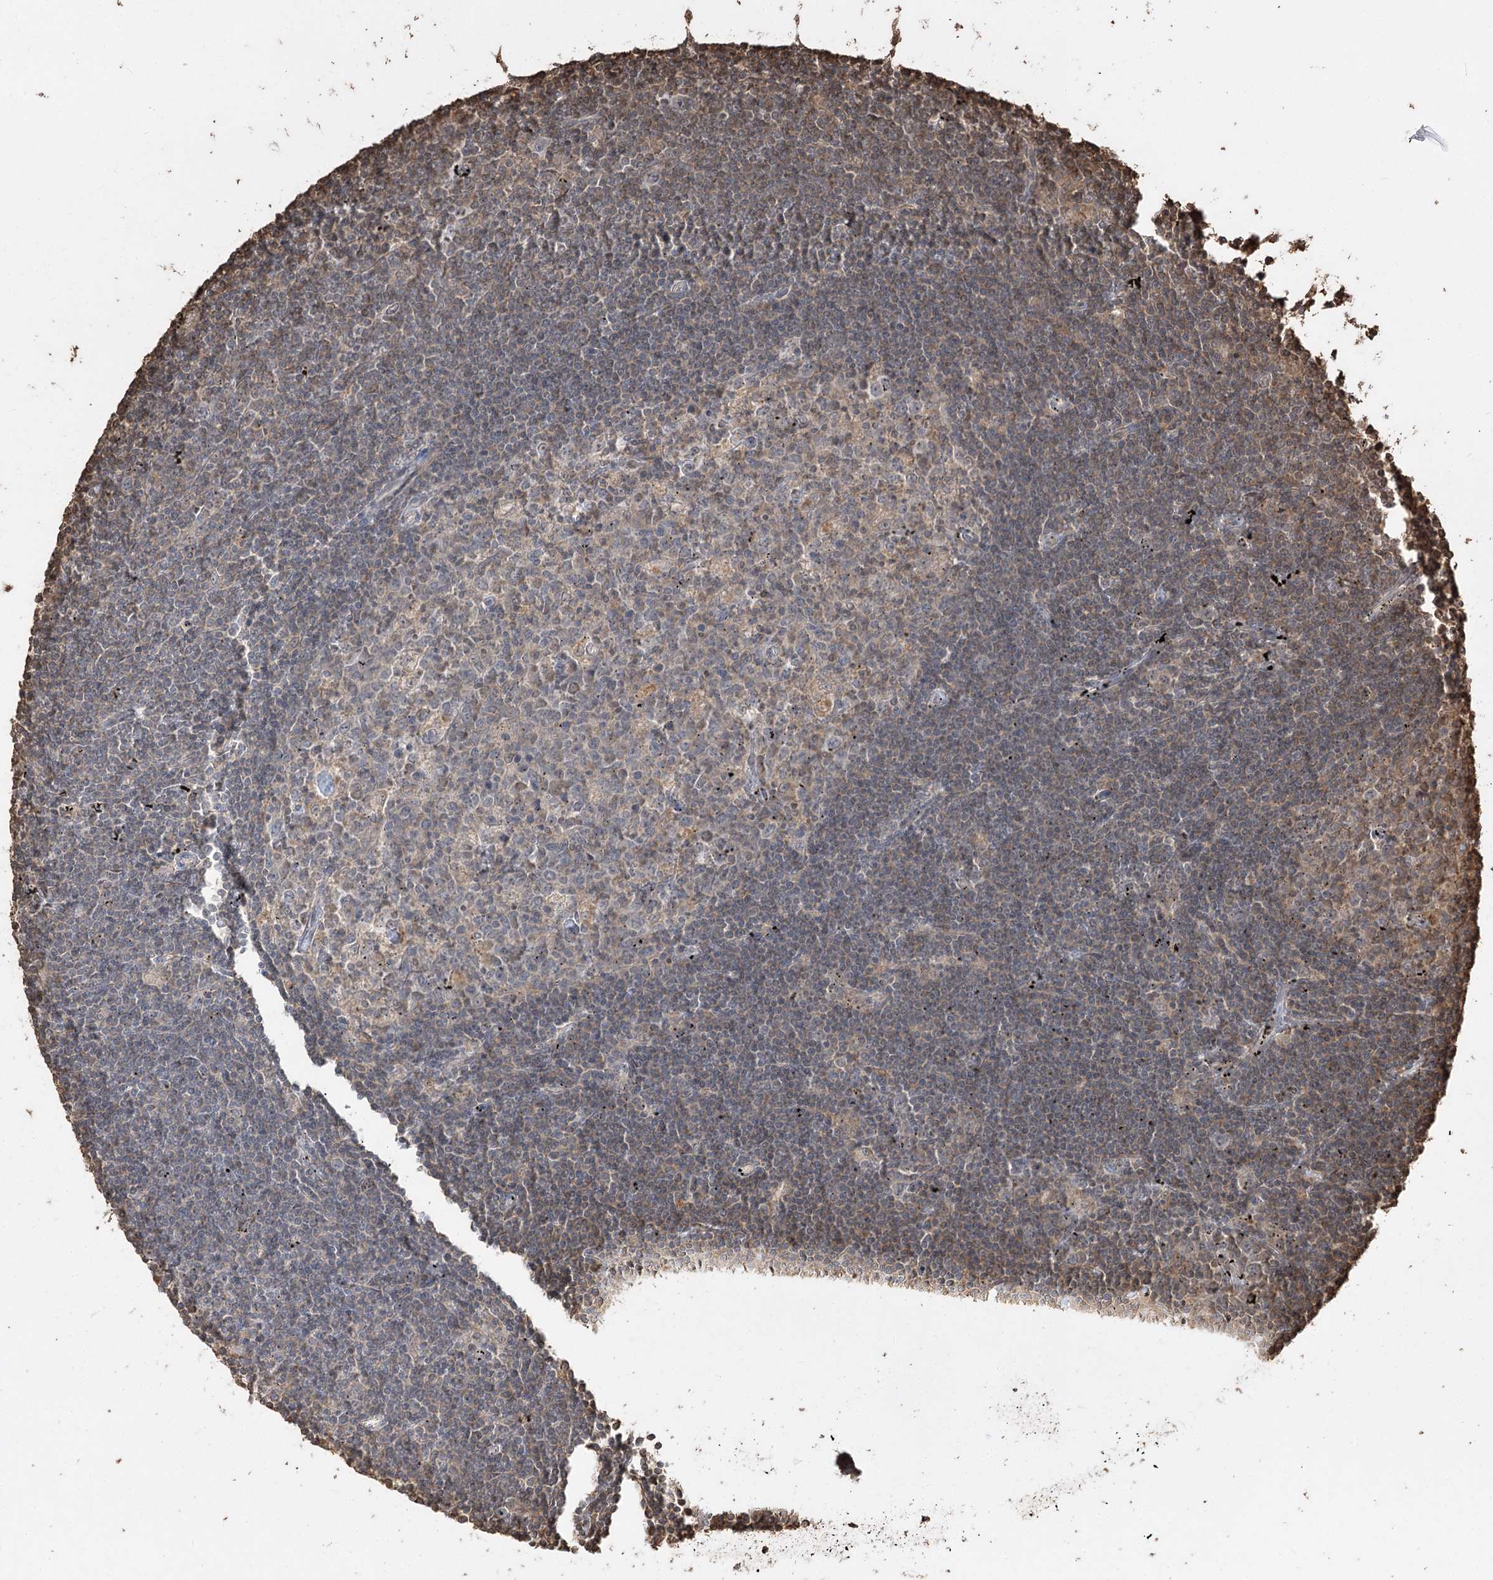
{"staining": {"intensity": "weak", "quantity": "25%-75%", "location": "cytoplasmic/membranous"}, "tissue": "lymphoma", "cell_type": "Tumor cells", "image_type": "cancer", "snomed": [{"axis": "morphology", "description": "Malignant lymphoma, non-Hodgkin's type, Low grade"}, {"axis": "topography", "description": "Spleen"}], "caption": "Immunohistochemical staining of human malignant lymphoma, non-Hodgkin's type (low-grade) displays low levels of weak cytoplasmic/membranous protein staining in about 25%-75% of tumor cells.", "gene": "PLCH1", "patient": {"sex": "male", "age": 76}}